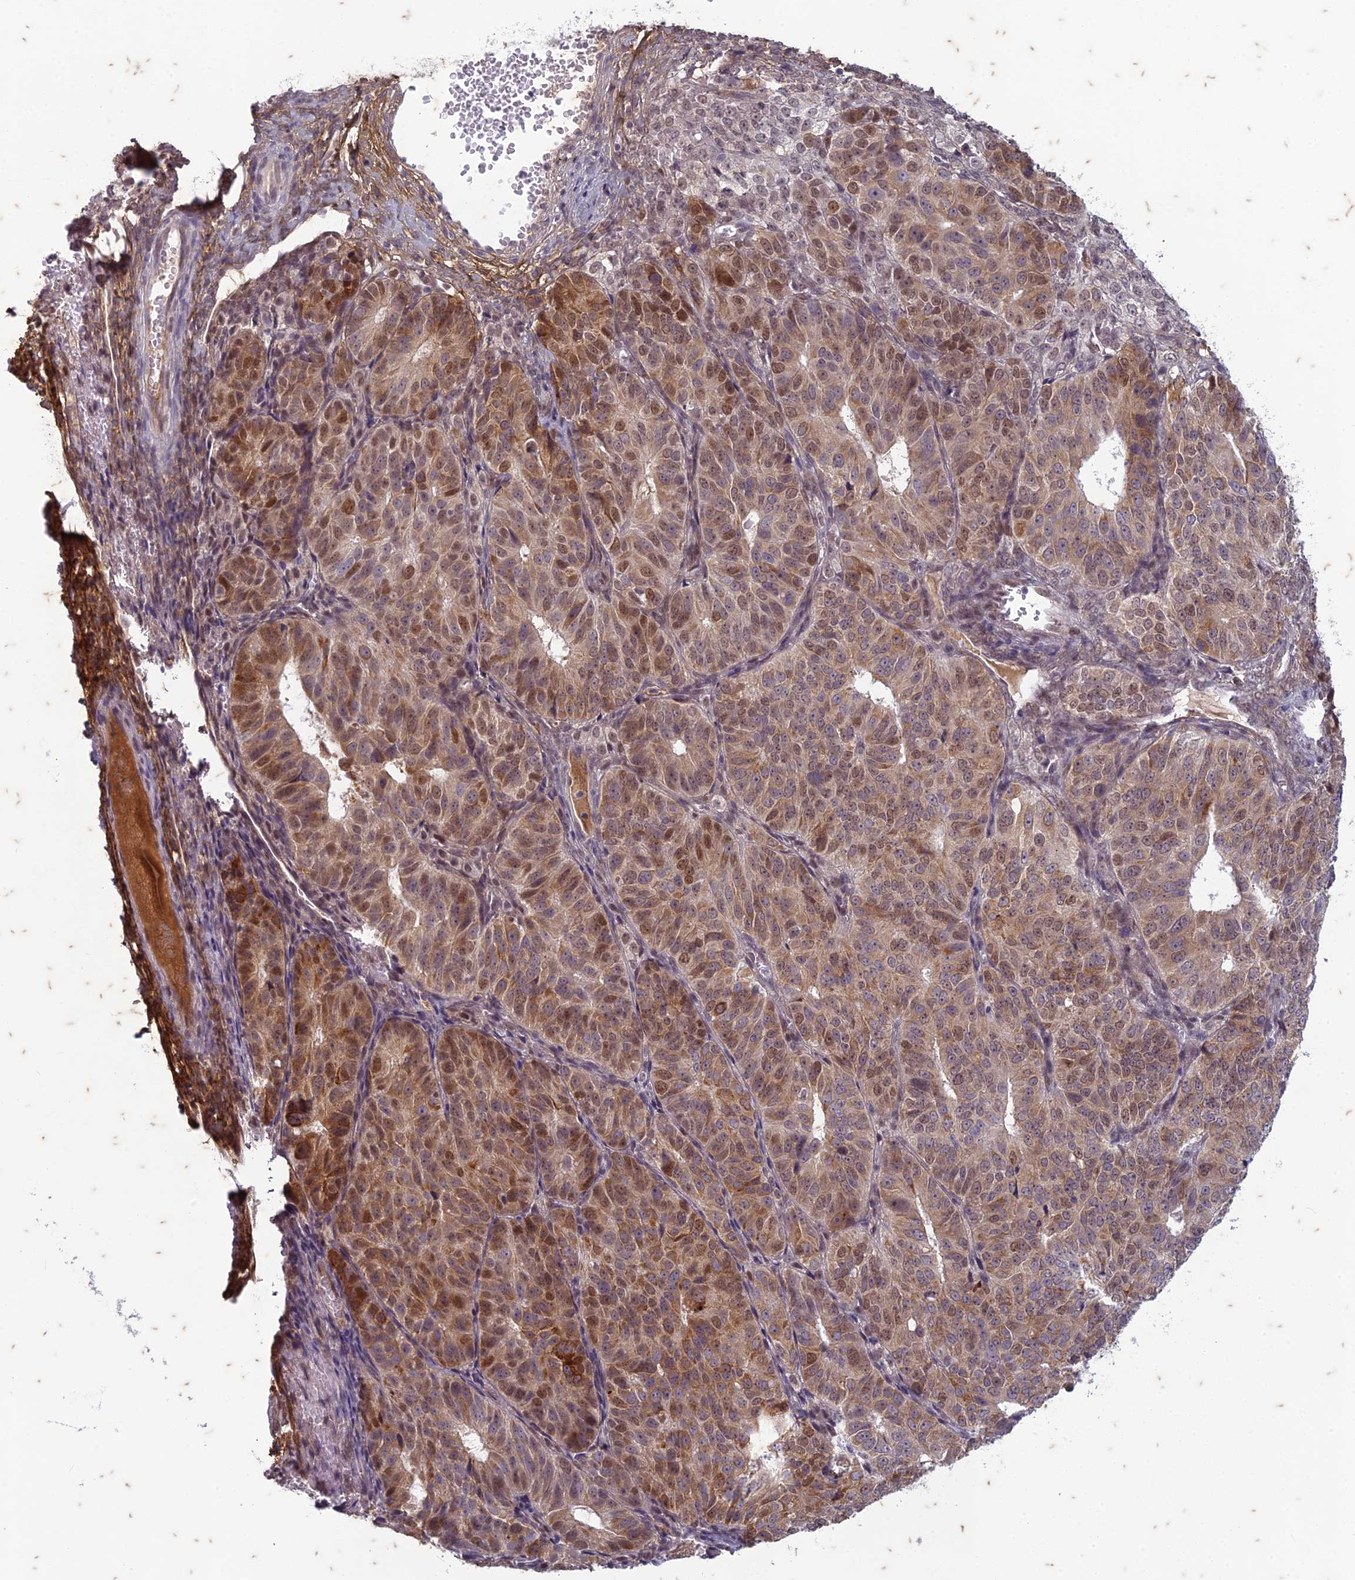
{"staining": {"intensity": "moderate", "quantity": ">75%", "location": "cytoplasmic/membranous,nuclear"}, "tissue": "ovarian cancer", "cell_type": "Tumor cells", "image_type": "cancer", "snomed": [{"axis": "morphology", "description": "Carcinoma, endometroid"}, {"axis": "topography", "description": "Ovary"}], "caption": "A high-resolution histopathology image shows immunohistochemistry (IHC) staining of ovarian cancer (endometroid carcinoma), which exhibits moderate cytoplasmic/membranous and nuclear positivity in about >75% of tumor cells.", "gene": "PABPN1L", "patient": {"sex": "female", "age": 51}}